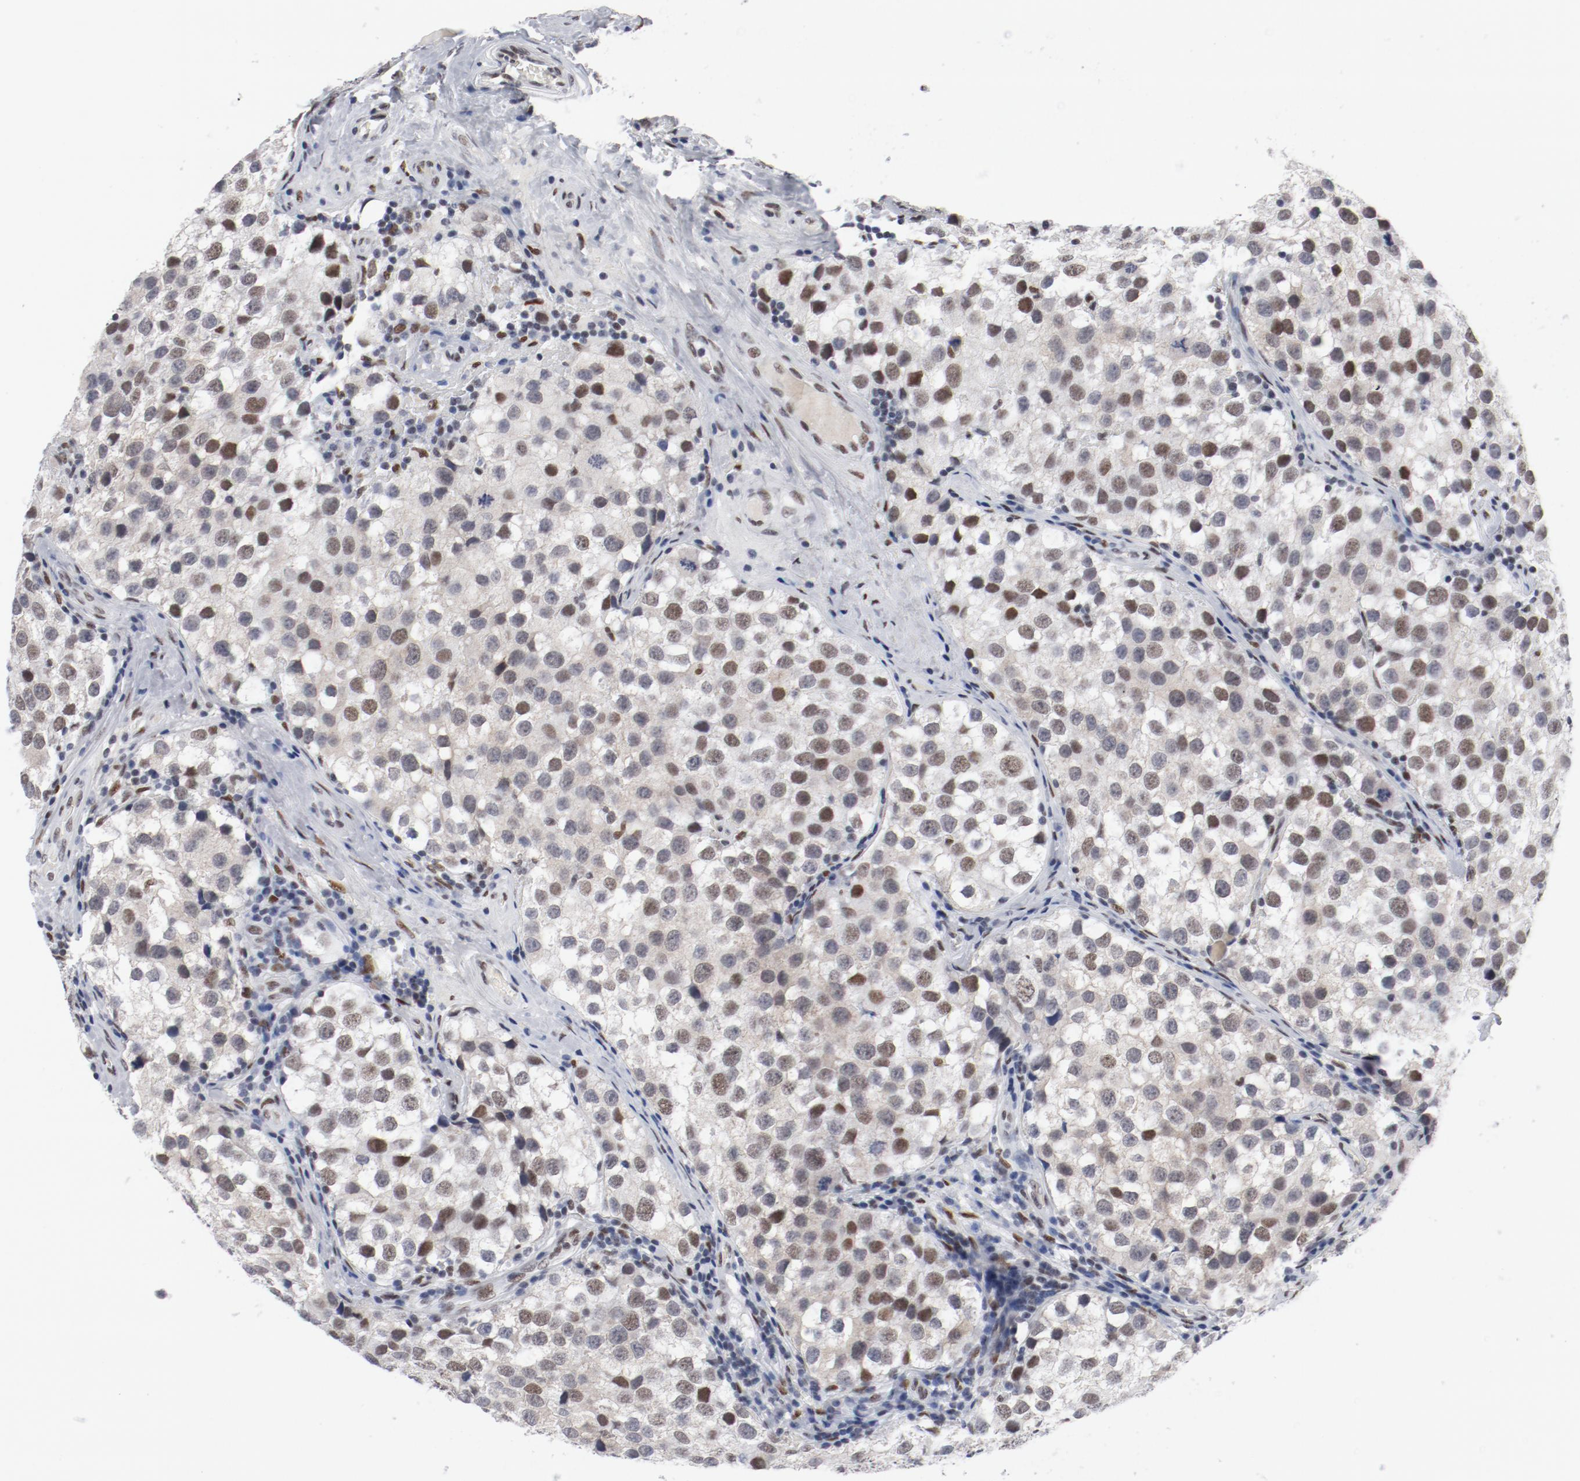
{"staining": {"intensity": "moderate", "quantity": ">75%", "location": "nuclear"}, "tissue": "testis cancer", "cell_type": "Tumor cells", "image_type": "cancer", "snomed": [{"axis": "morphology", "description": "Seminoma, NOS"}, {"axis": "topography", "description": "Testis"}], "caption": "Immunohistochemical staining of testis seminoma demonstrates medium levels of moderate nuclear protein staining in approximately >75% of tumor cells.", "gene": "ARNT", "patient": {"sex": "male", "age": 39}}